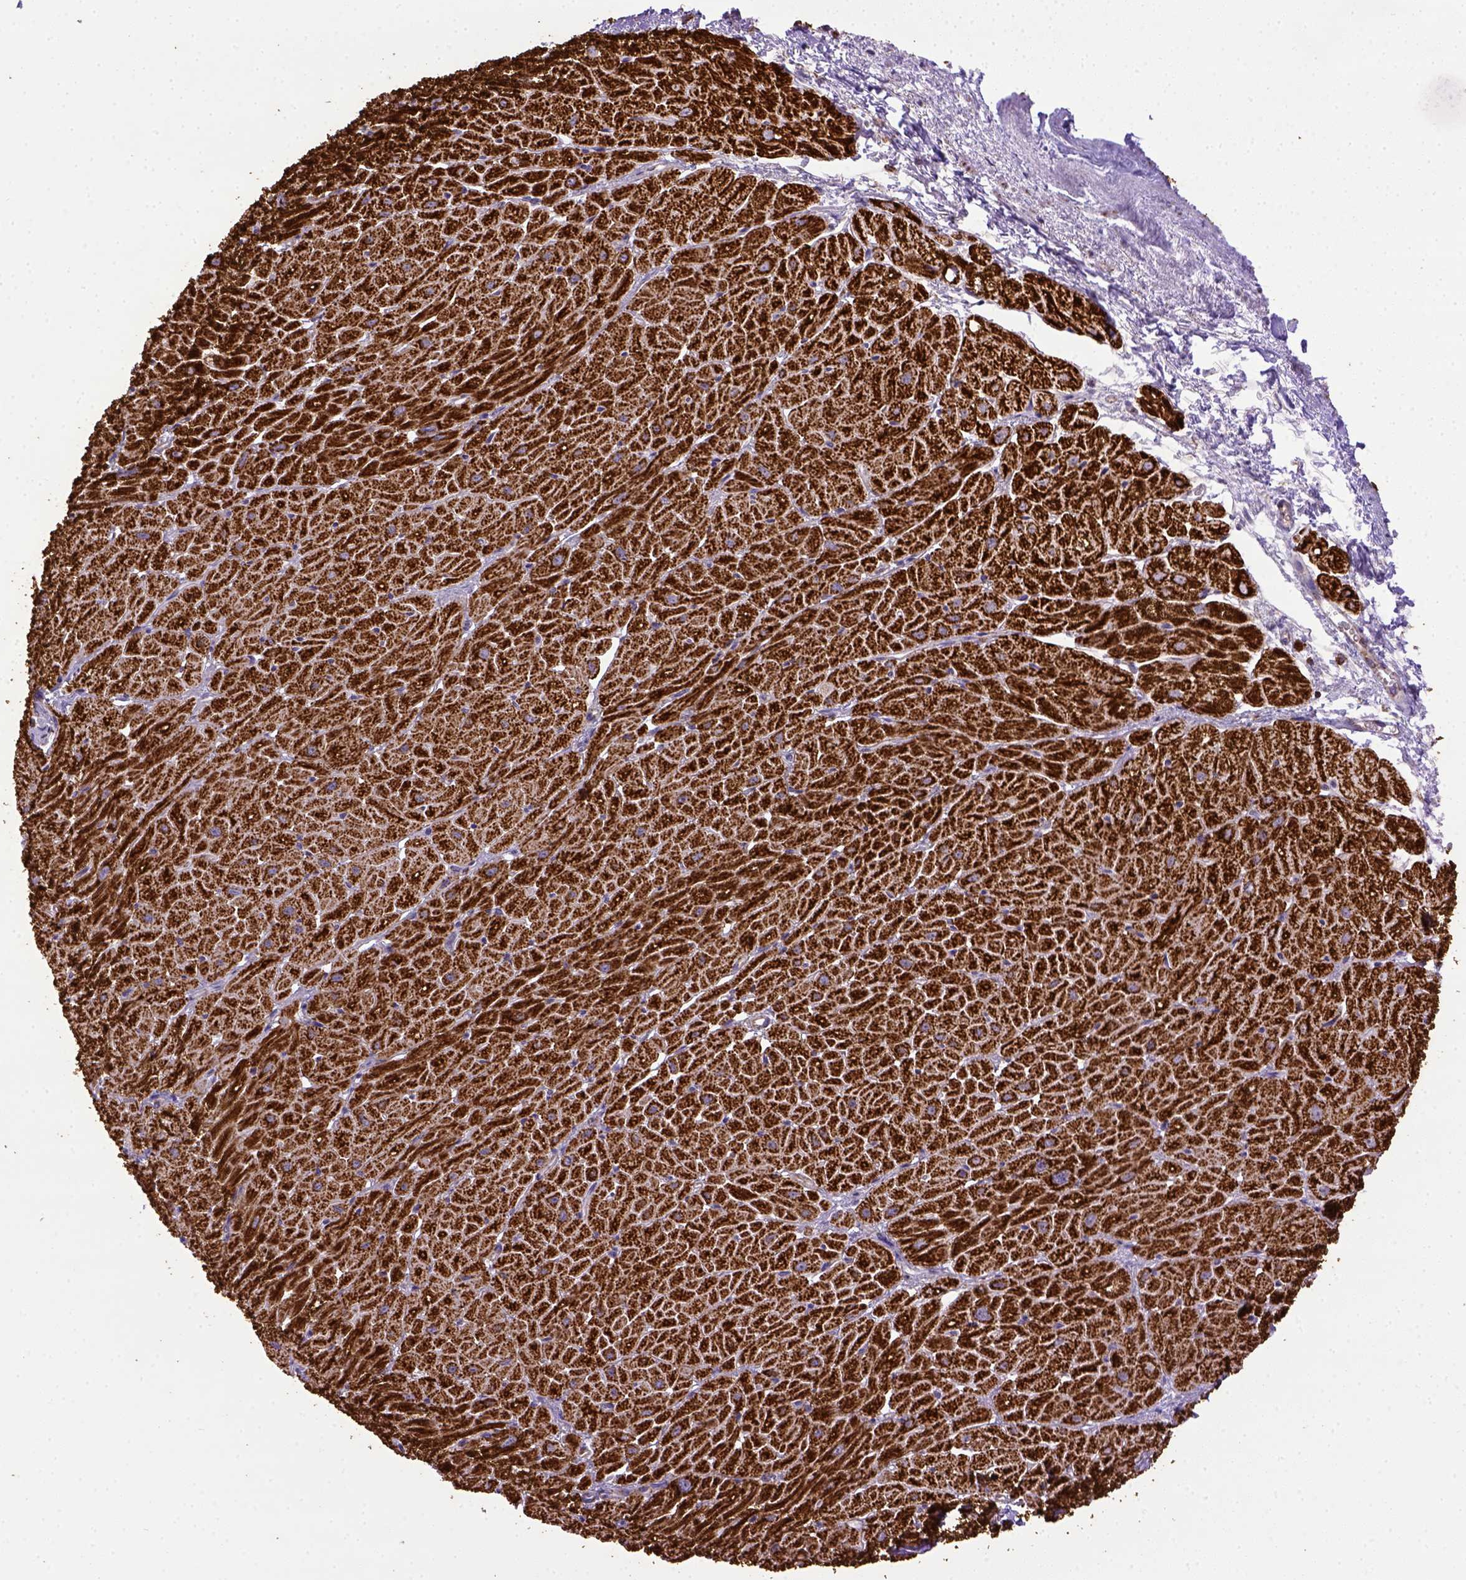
{"staining": {"intensity": "strong", "quantity": ">75%", "location": "cytoplasmic/membranous"}, "tissue": "heart muscle", "cell_type": "Cardiomyocytes", "image_type": "normal", "snomed": [{"axis": "morphology", "description": "Normal tissue, NOS"}, {"axis": "topography", "description": "Heart"}], "caption": "High-power microscopy captured an immunohistochemistry micrograph of normal heart muscle, revealing strong cytoplasmic/membranous staining in about >75% of cardiomyocytes. The protein is shown in brown color, while the nuclei are stained blue.", "gene": "MT", "patient": {"sex": "male", "age": 62}}